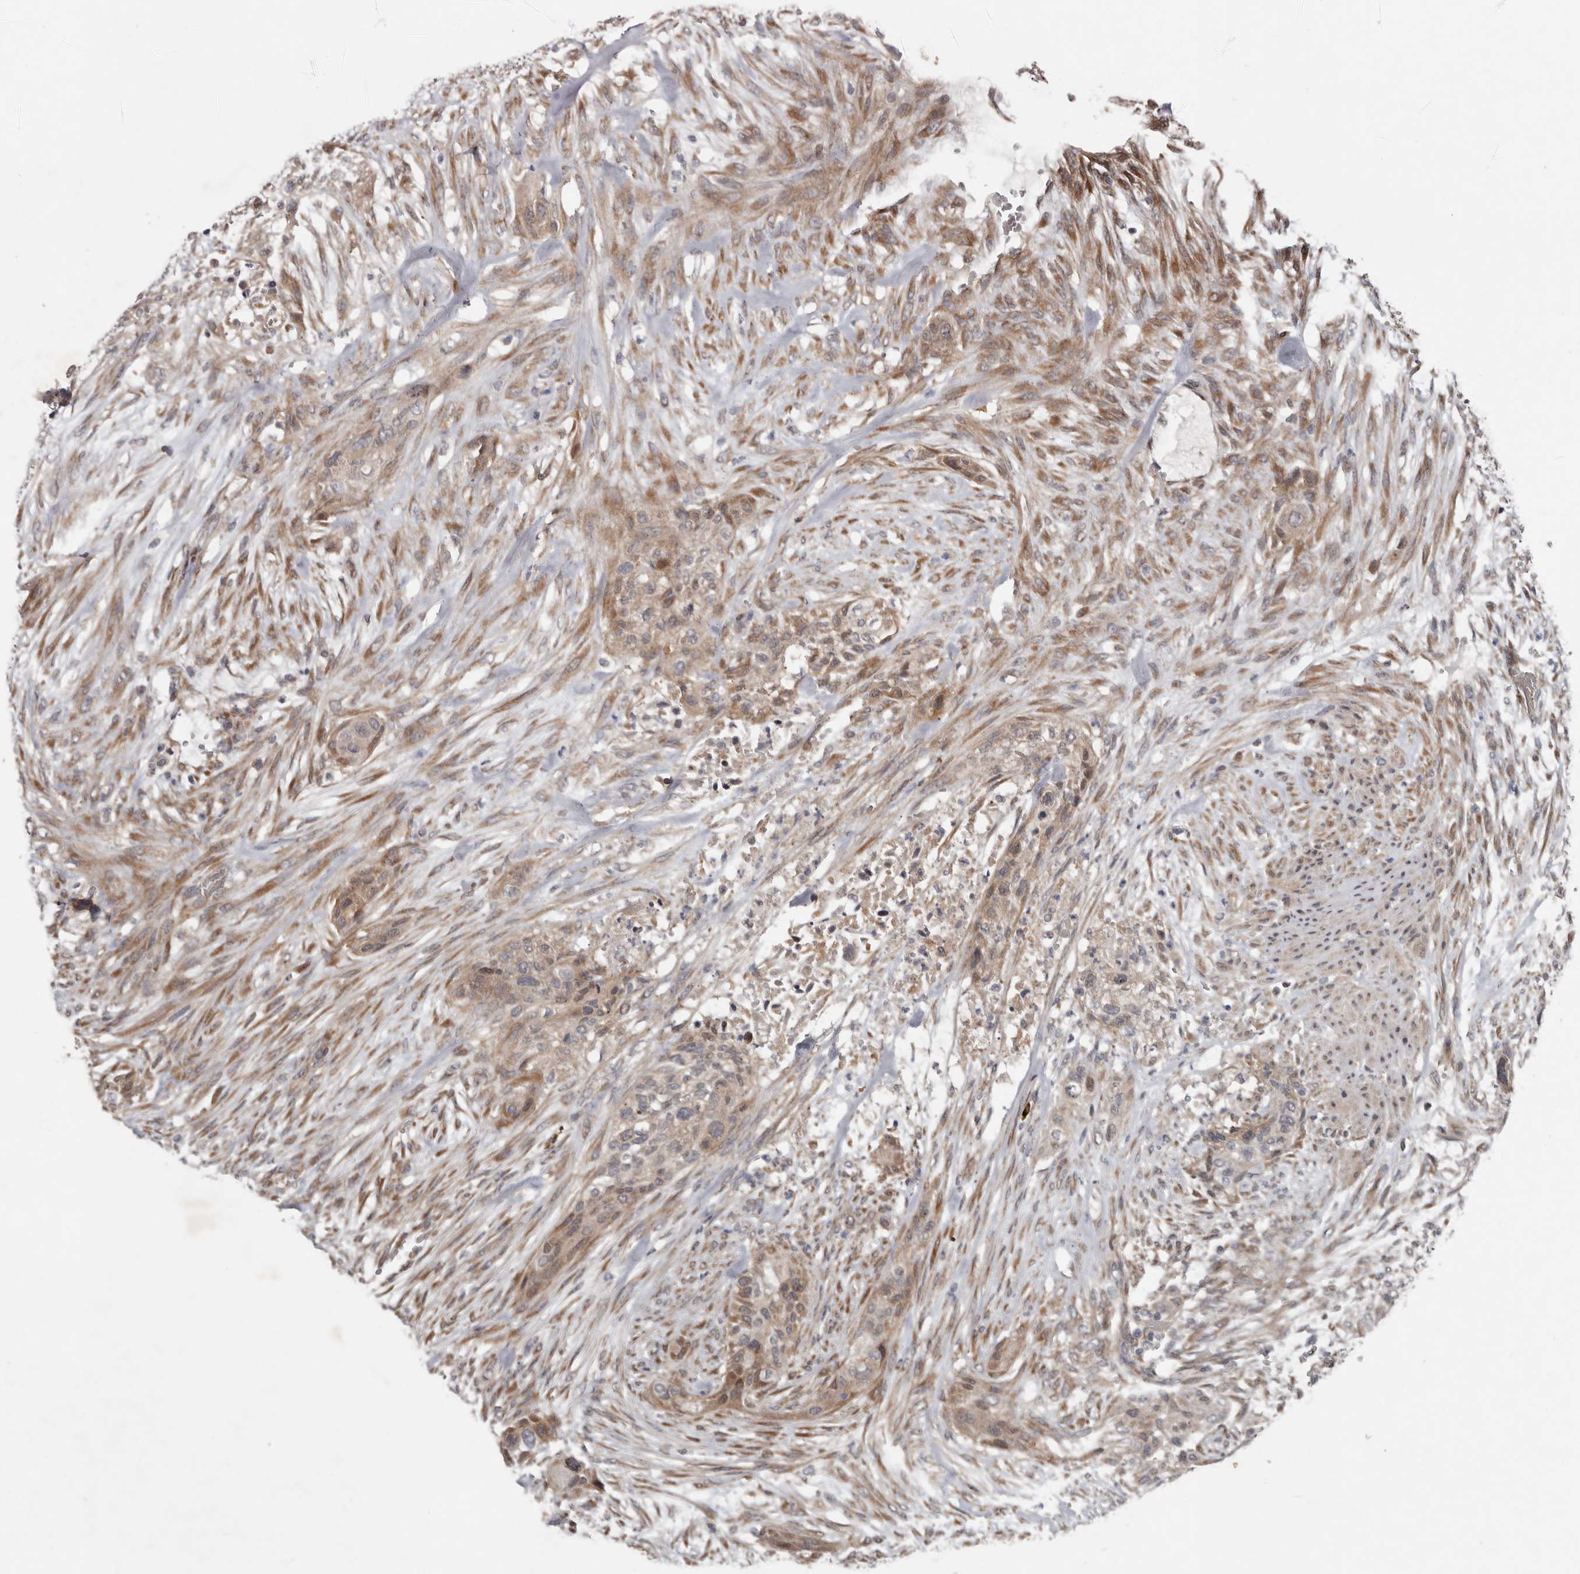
{"staining": {"intensity": "weak", "quantity": "25%-75%", "location": "cytoplasmic/membranous"}, "tissue": "urothelial cancer", "cell_type": "Tumor cells", "image_type": "cancer", "snomed": [{"axis": "morphology", "description": "Urothelial carcinoma, High grade"}, {"axis": "topography", "description": "Urinary bladder"}], "caption": "Weak cytoplasmic/membranous staining for a protein is seen in about 25%-75% of tumor cells of urothelial cancer using immunohistochemistry (IHC).", "gene": "CHML", "patient": {"sex": "male", "age": 35}}